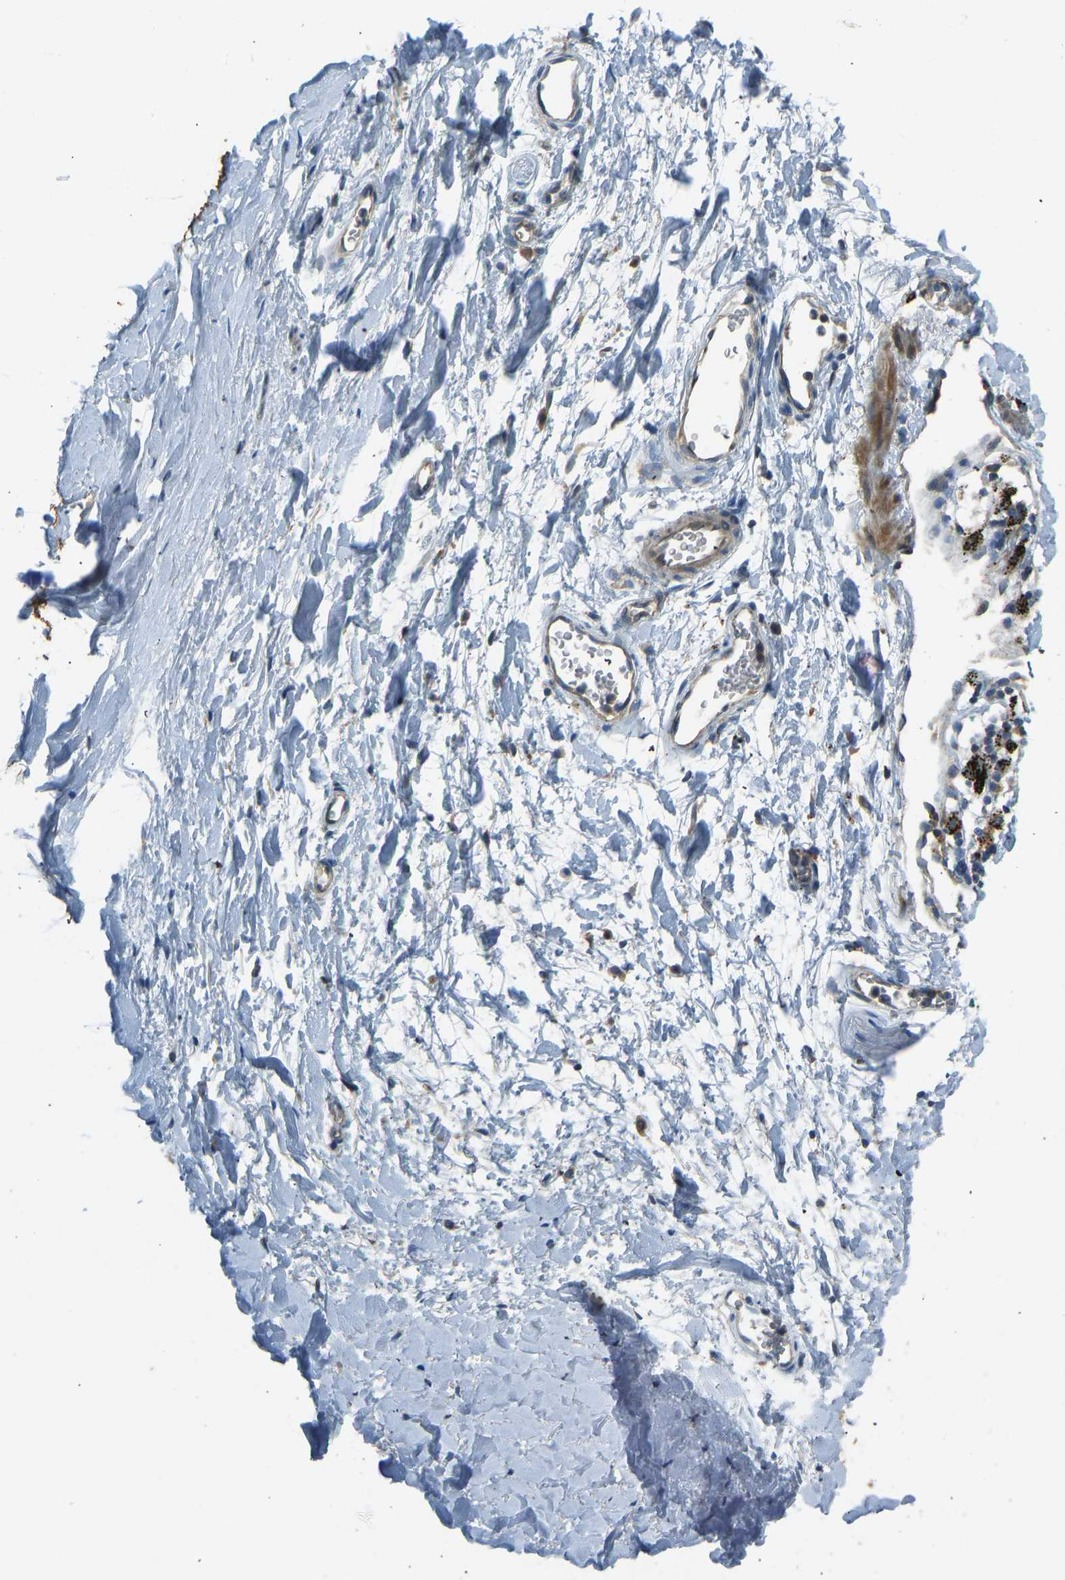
{"staining": {"intensity": "negative", "quantity": "none", "location": "none"}, "tissue": "adipose tissue", "cell_type": "Adipocytes", "image_type": "normal", "snomed": [{"axis": "morphology", "description": "Normal tissue, NOS"}, {"axis": "topography", "description": "Cartilage tissue"}, {"axis": "topography", "description": "Bronchus"}], "caption": "Immunohistochemistry of benign human adipose tissue shows no positivity in adipocytes.", "gene": "STAU2", "patient": {"sex": "female", "age": 53}}